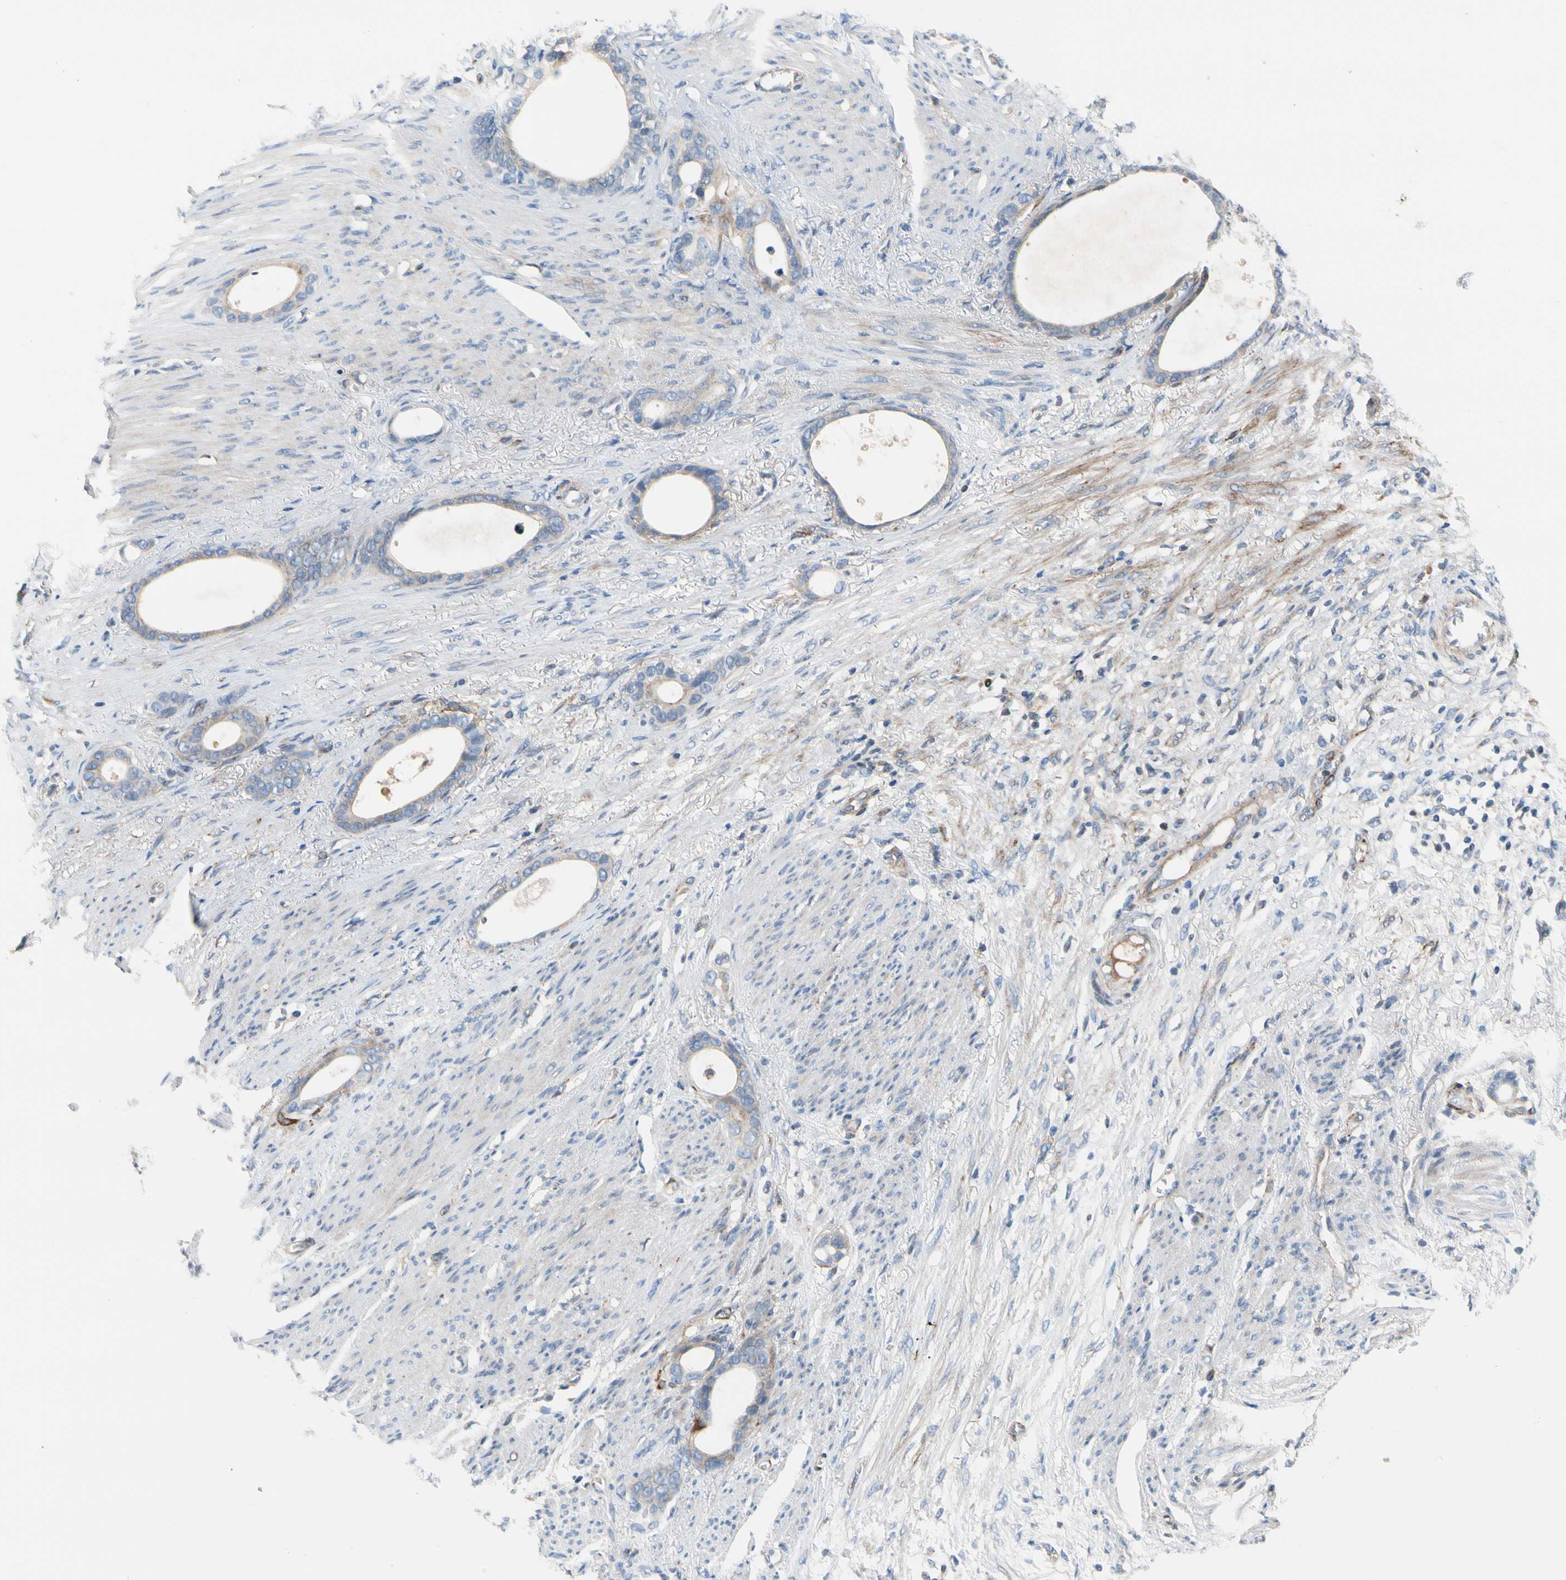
{"staining": {"intensity": "weak", "quantity": "<25%", "location": "cytoplasmic/membranous"}, "tissue": "stomach cancer", "cell_type": "Tumor cells", "image_type": "cancer", "snomed": [{"axis": "morphology", "description": "Adenocarcinoma, NOS"}, {"axis": "topography", "description": "Stomach"}], "caption": "The image reveals no significant positivity in tumor cells of stomach adenocarcinoma.", "gene": "ENTREP3", "patient": {"sex": "female", "age": 75}}